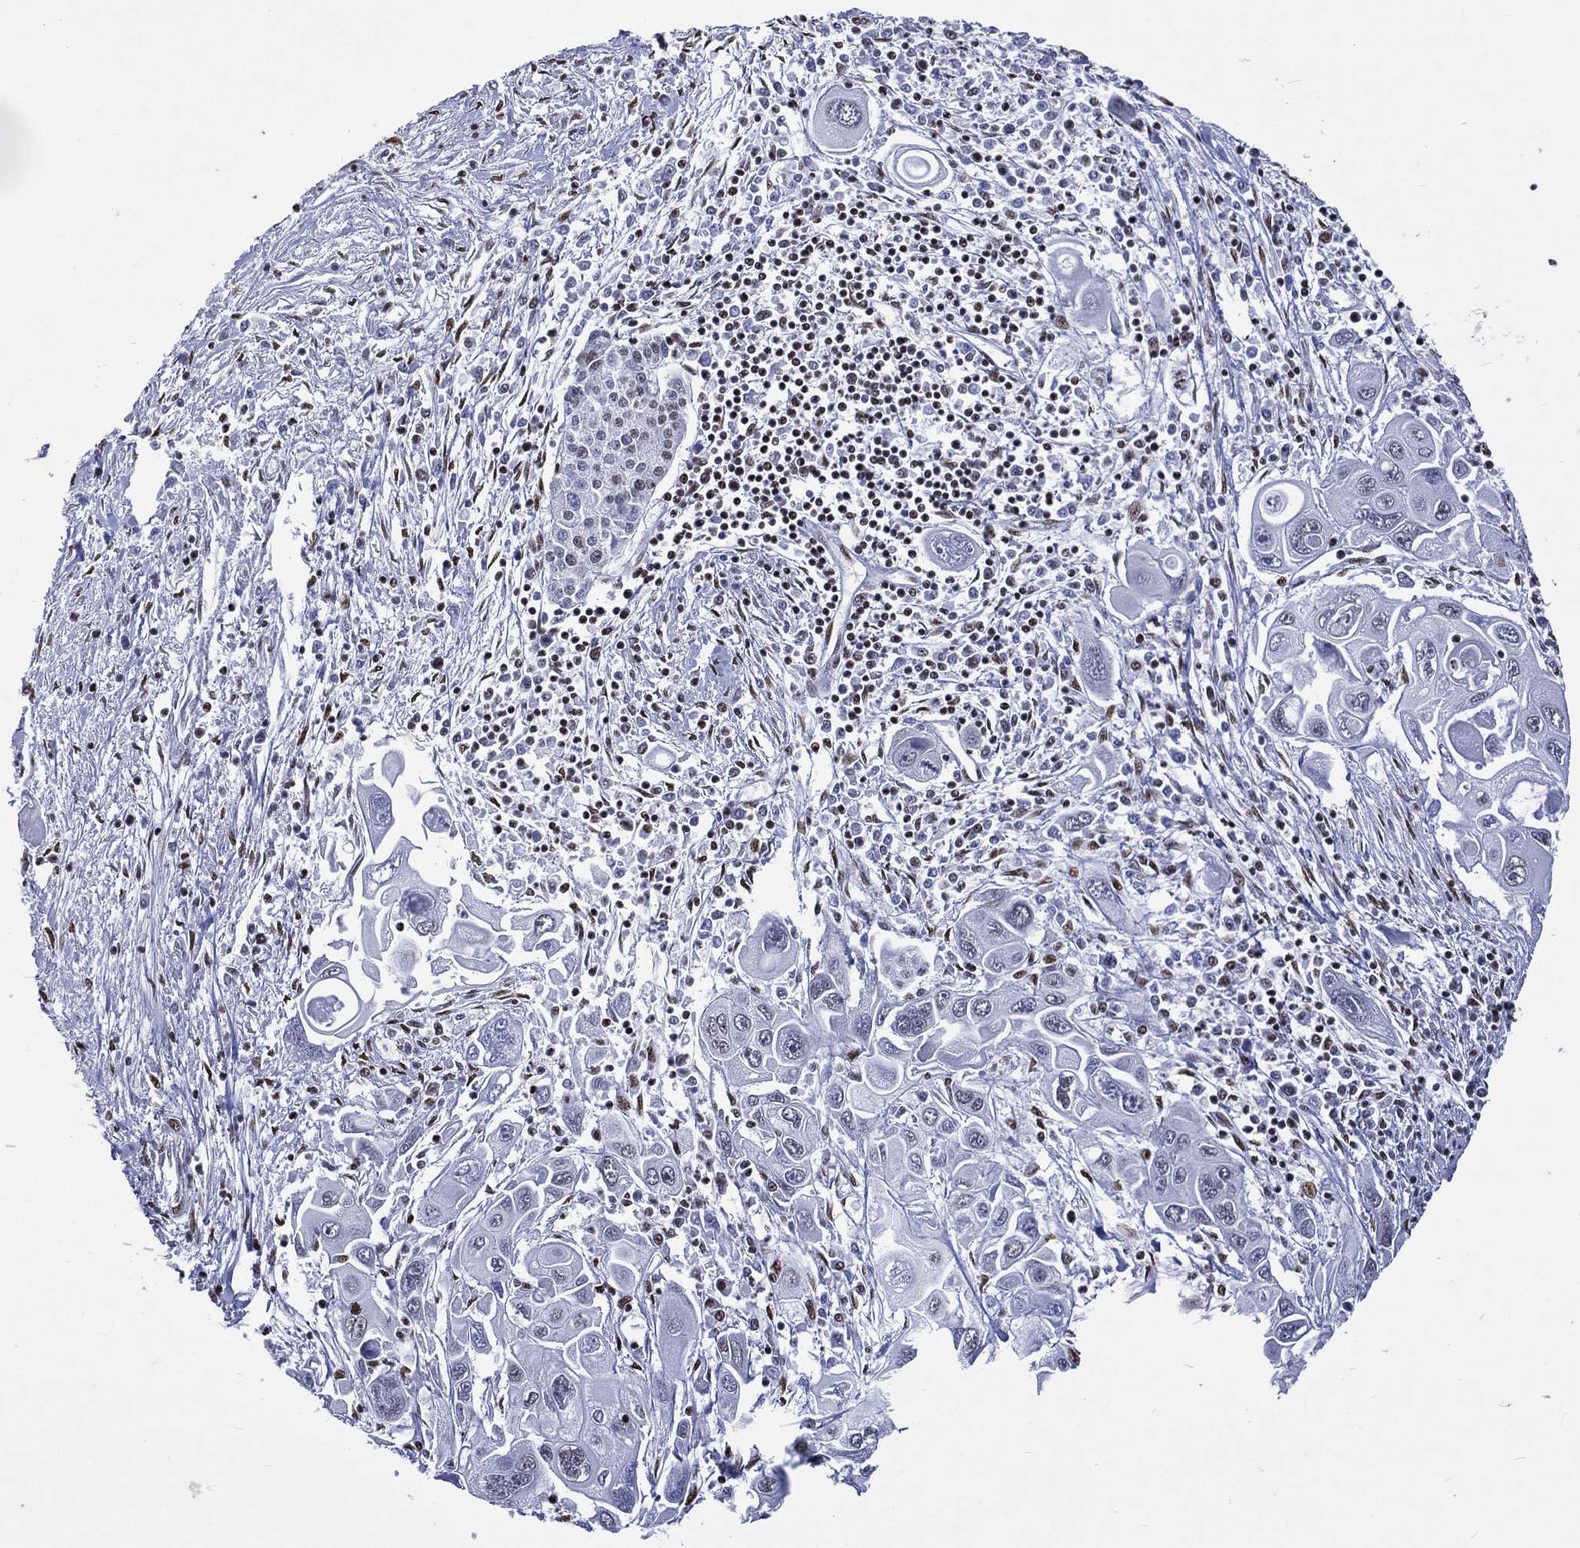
{"staining": {"intensity": "negative", "quantity": "none", "location": "none"}, "tissue": "pancreatic cancer", "cell_type": "Tumor cells", "image_type": "cancer", "snomed": [{"axis": "morphology", "description": "Adenocarcinoma, NOS"}, {"axis": "topography", "description": "Pancreas"}], "caption": "High magnification brightfield microscopy of adenocarcinoma (pancreatic) stained with DAB (brown) and counterstained with hematoxylin (blue): tumor cells show no significant staining. (DAB immunohistochemistry (IHC), high magnification).", "gene": "RETREG2", "patient": {"sex": "male", "age": 70}}